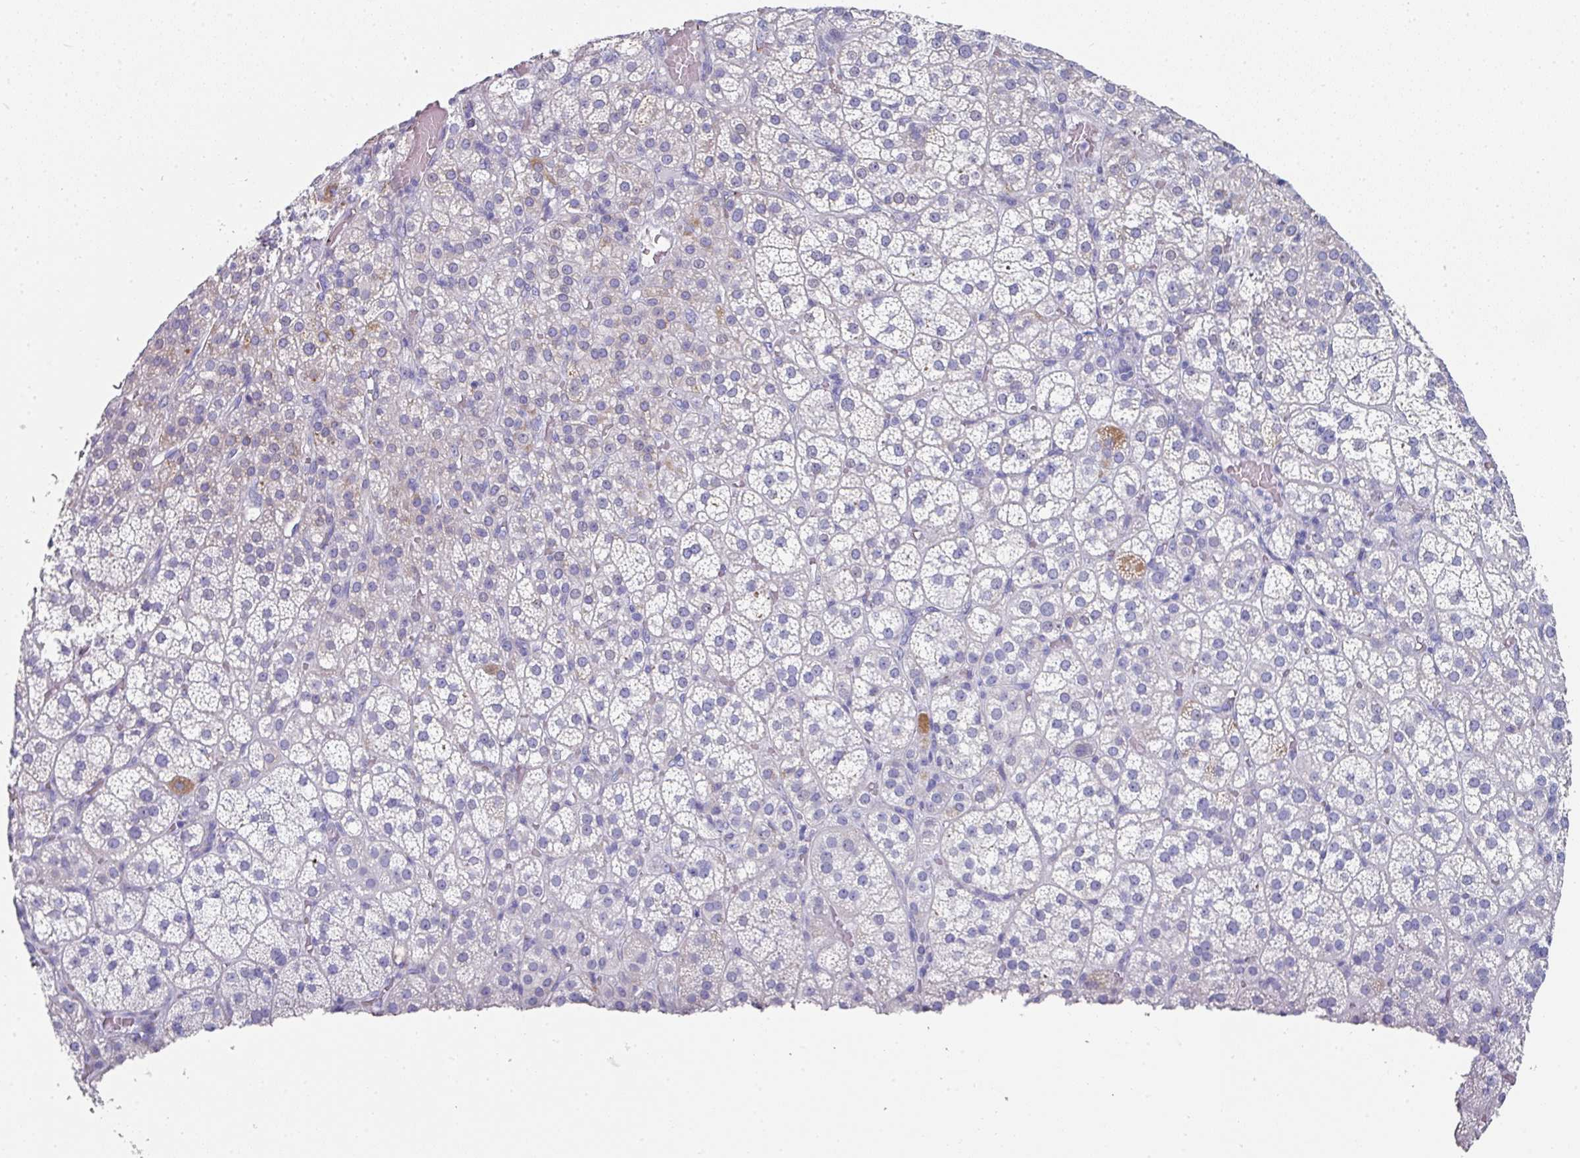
{"staining": {"intensity": "negative", "quantity": "none", "location": "none"}, "tissue": "adrenal gland", "cell_type": "Glandular cells", "image_type": "normal", "snomed": [{"axis": "morphology", "description": "Normal tissue, NOS"}, {"axis": "topography", "description": "Adrenal gland"}], "caption": "Immunohistochemistry (IHC) histopathology image of unremarkable human adrenal gland stained for a protein (brown), which demonstrates no expression in glandular cells.", "gene": "SETBP1", "patient": {"sex": "female", "age": 60}}